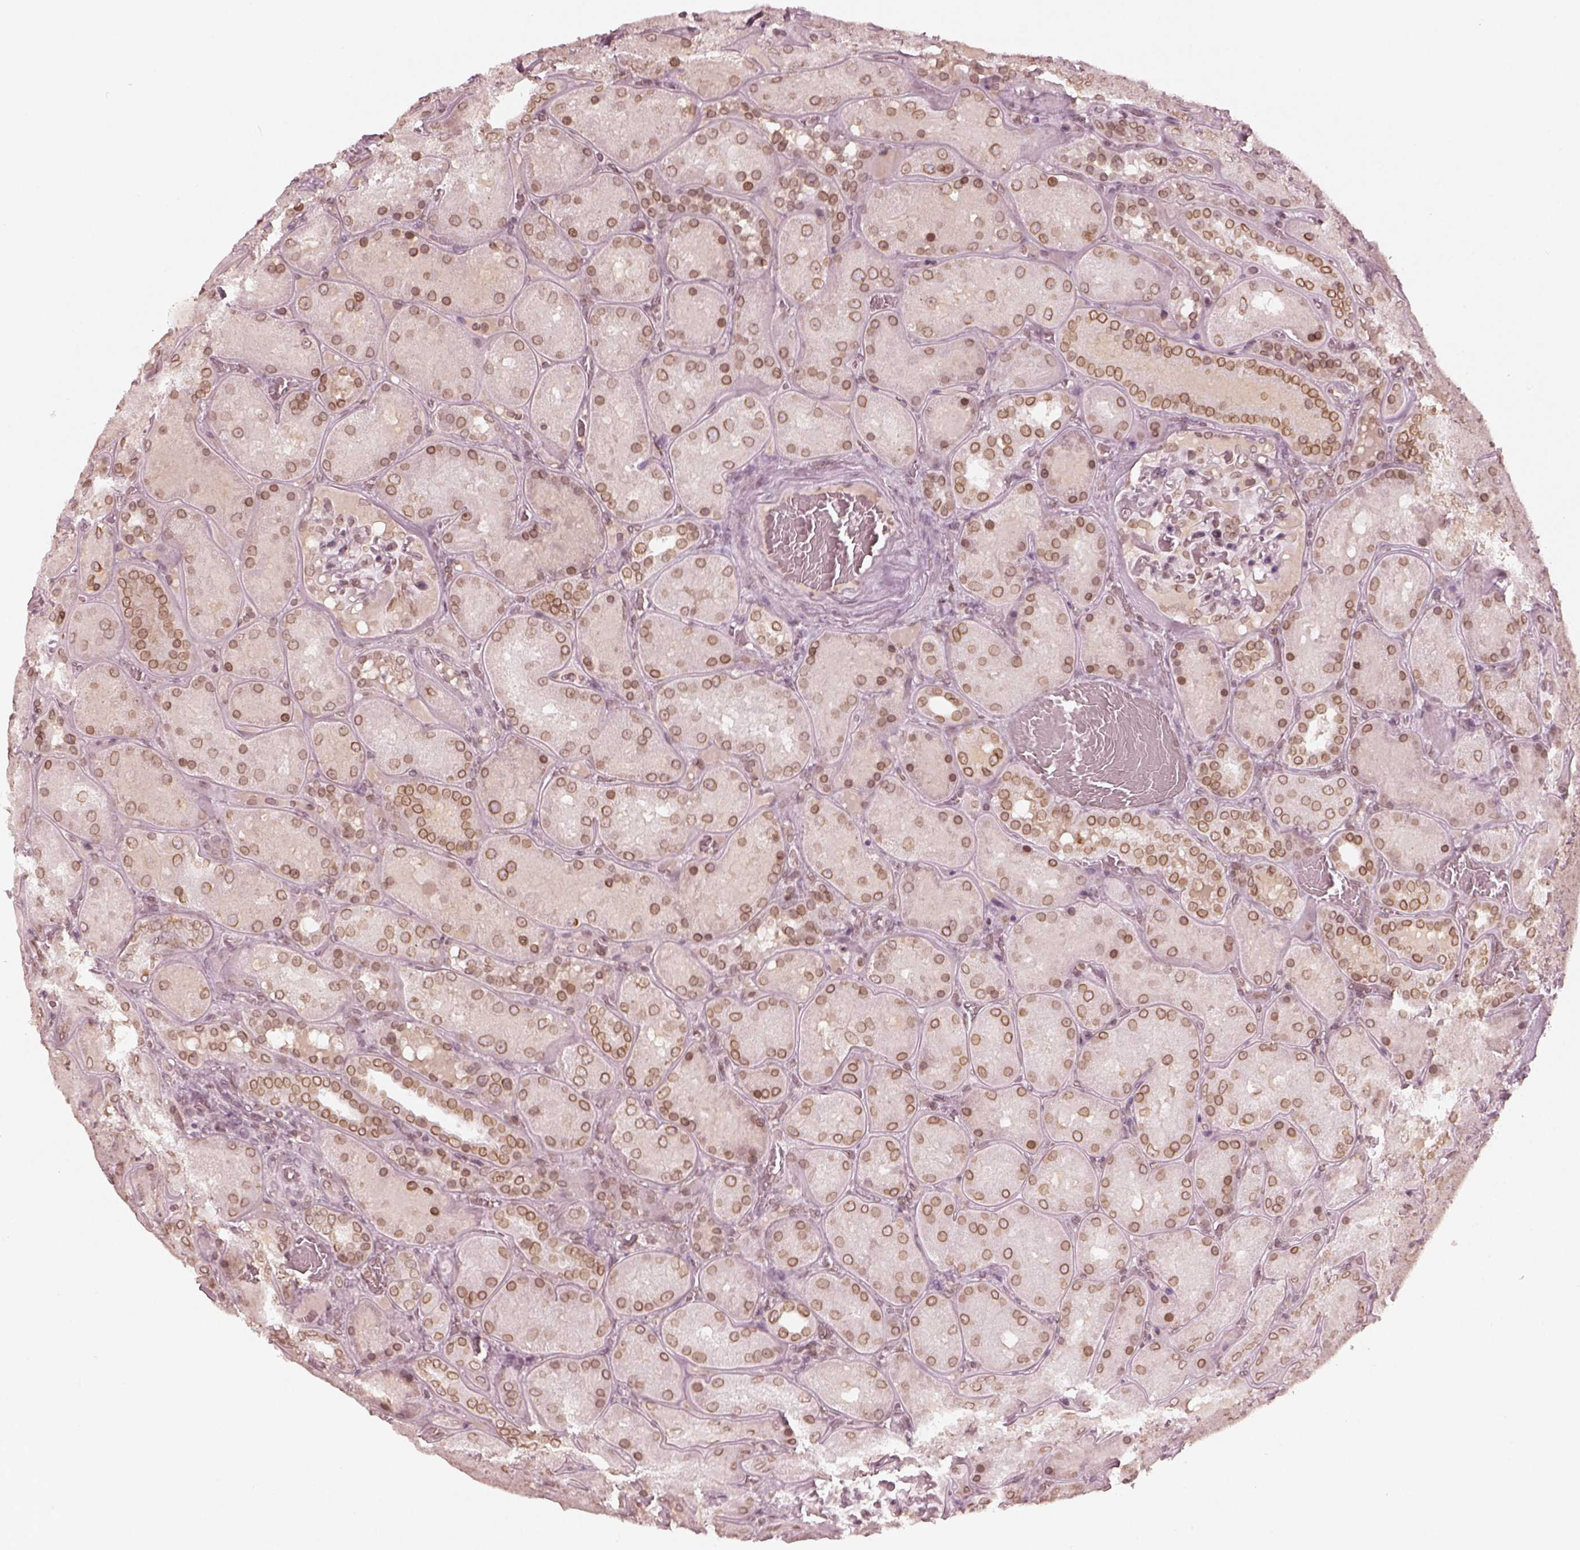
{"staining": {"intensity": "moderate", "quantity": "<25%", "location": "cytoplasmic/membranous,nuclear"}, "tissue": "kidney", "cell_type": "Cells in glomeruli", "image_type": "normal", "snomed": [{"axis": "morphology", "description": "Normal tissue, NOS"}, {"axis": "topography", "description": "Kidney"}], "caption": "The image exhibits immunohistochemical staining of normal kidney. There is moderate cytoplasmic/membranous,nuclear positivity is appreciated in approximately <25% of cells in glomeruli.", "gene": "DCAF12", "patient": {"sex": "male", "age": 73}}